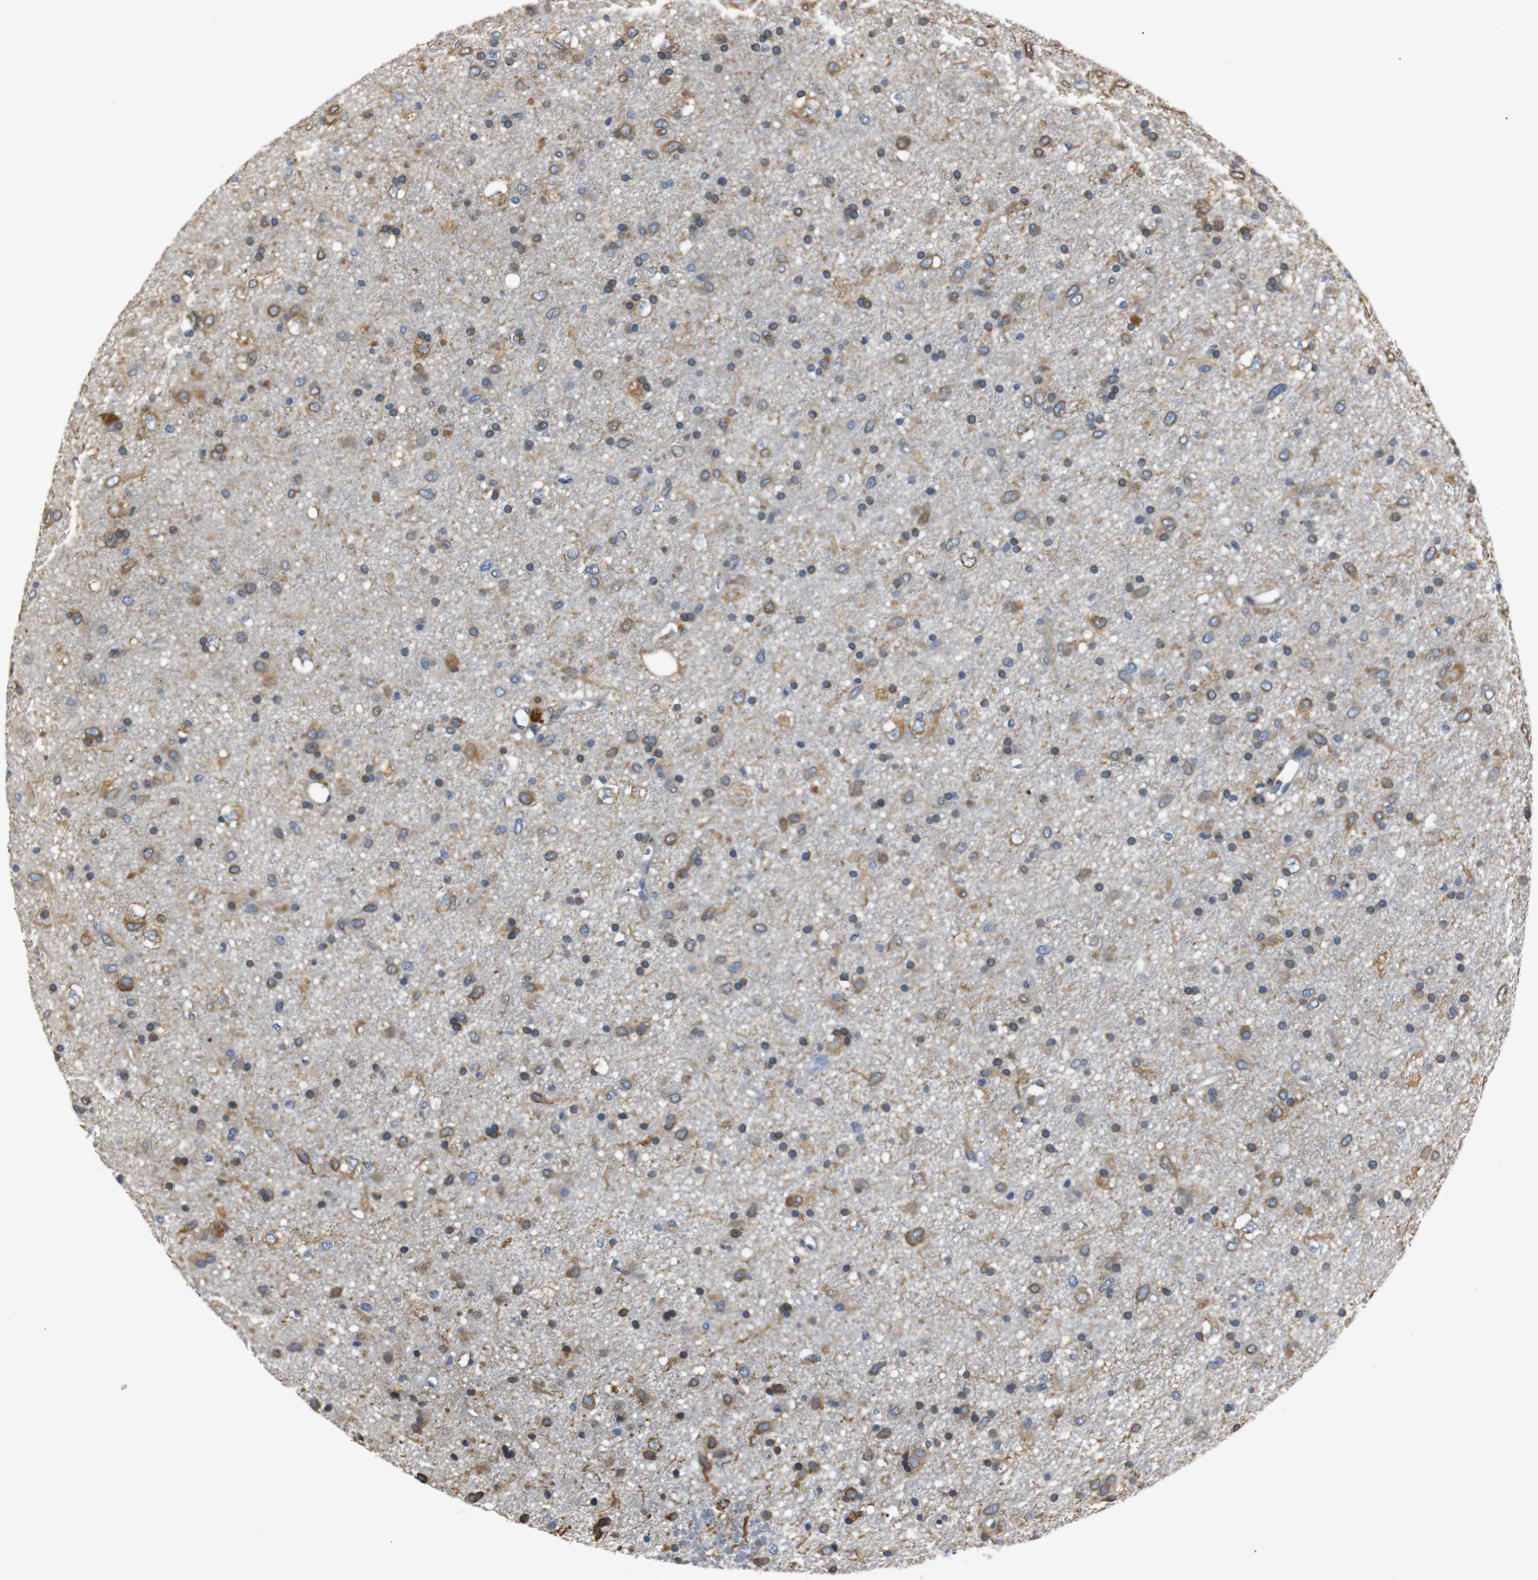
{"staining": {"intensity": "moderate", "quantity": "25%-75%", "location": "cytoplasmic/membranous"}, "tissue": "glioma", "cell_type": "Tumor cells", "image_type": "cancer", "snomed": [{"axis": "morphology", "description": "Glioma, malignant, Low grade"}, {"axis": "topography", "description": "Brain"}], "caption": "Moderate cytoplasmic/membranous positivity for a protein is seen in about 25%-75% of tumor cells of glioma using immunohistochemistry (IHC).", "gene": "TMED2", "patient": {"sex": "male", "age": 77}}